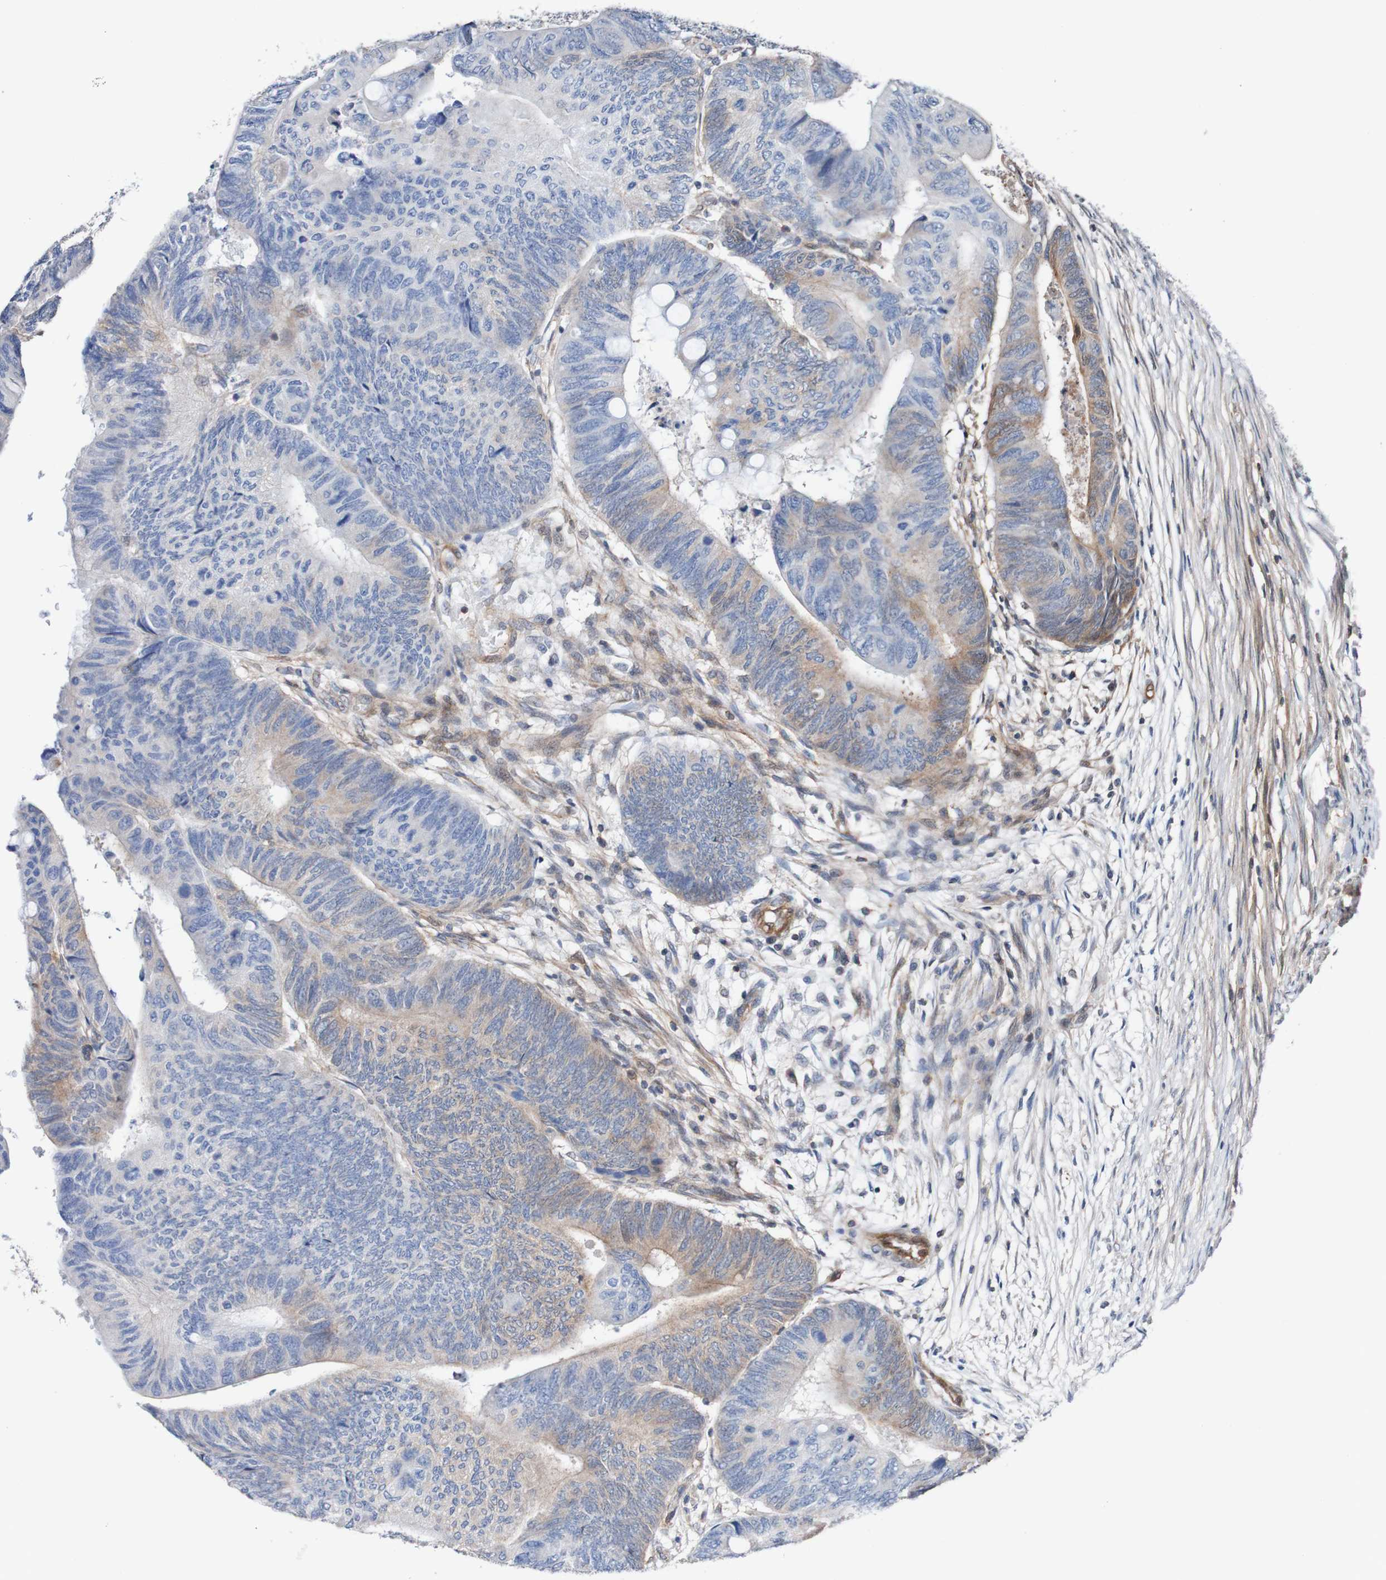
{"staining": {"intensity": "moderate", "quantity": "<25%", "location": "cytoplasmic/membranous"}, "tissue": "colorectal cancer", "cell_type": "Tumor cells", "image_type": "cancer", "snomed": [{"axis": "morphology", "description": "Normal tissue, NOS"}, {"axis": "morphology", "description": "Adenocarcinoma, NOS"}, {"axis": "topography", "description": "Rectum"}, {"axis": "topography", "description": "Peripheral nerve tissue"}], "caption": "Immunohistochemistry histopathology image of colorectal cancer stained for a protein (brown), which displays low levels of moderate cytoplasmic/membranous positivity in about <25% of tumor cells.", "gene": "RIGI", "patient": {"sex": "male", "age": 92}}